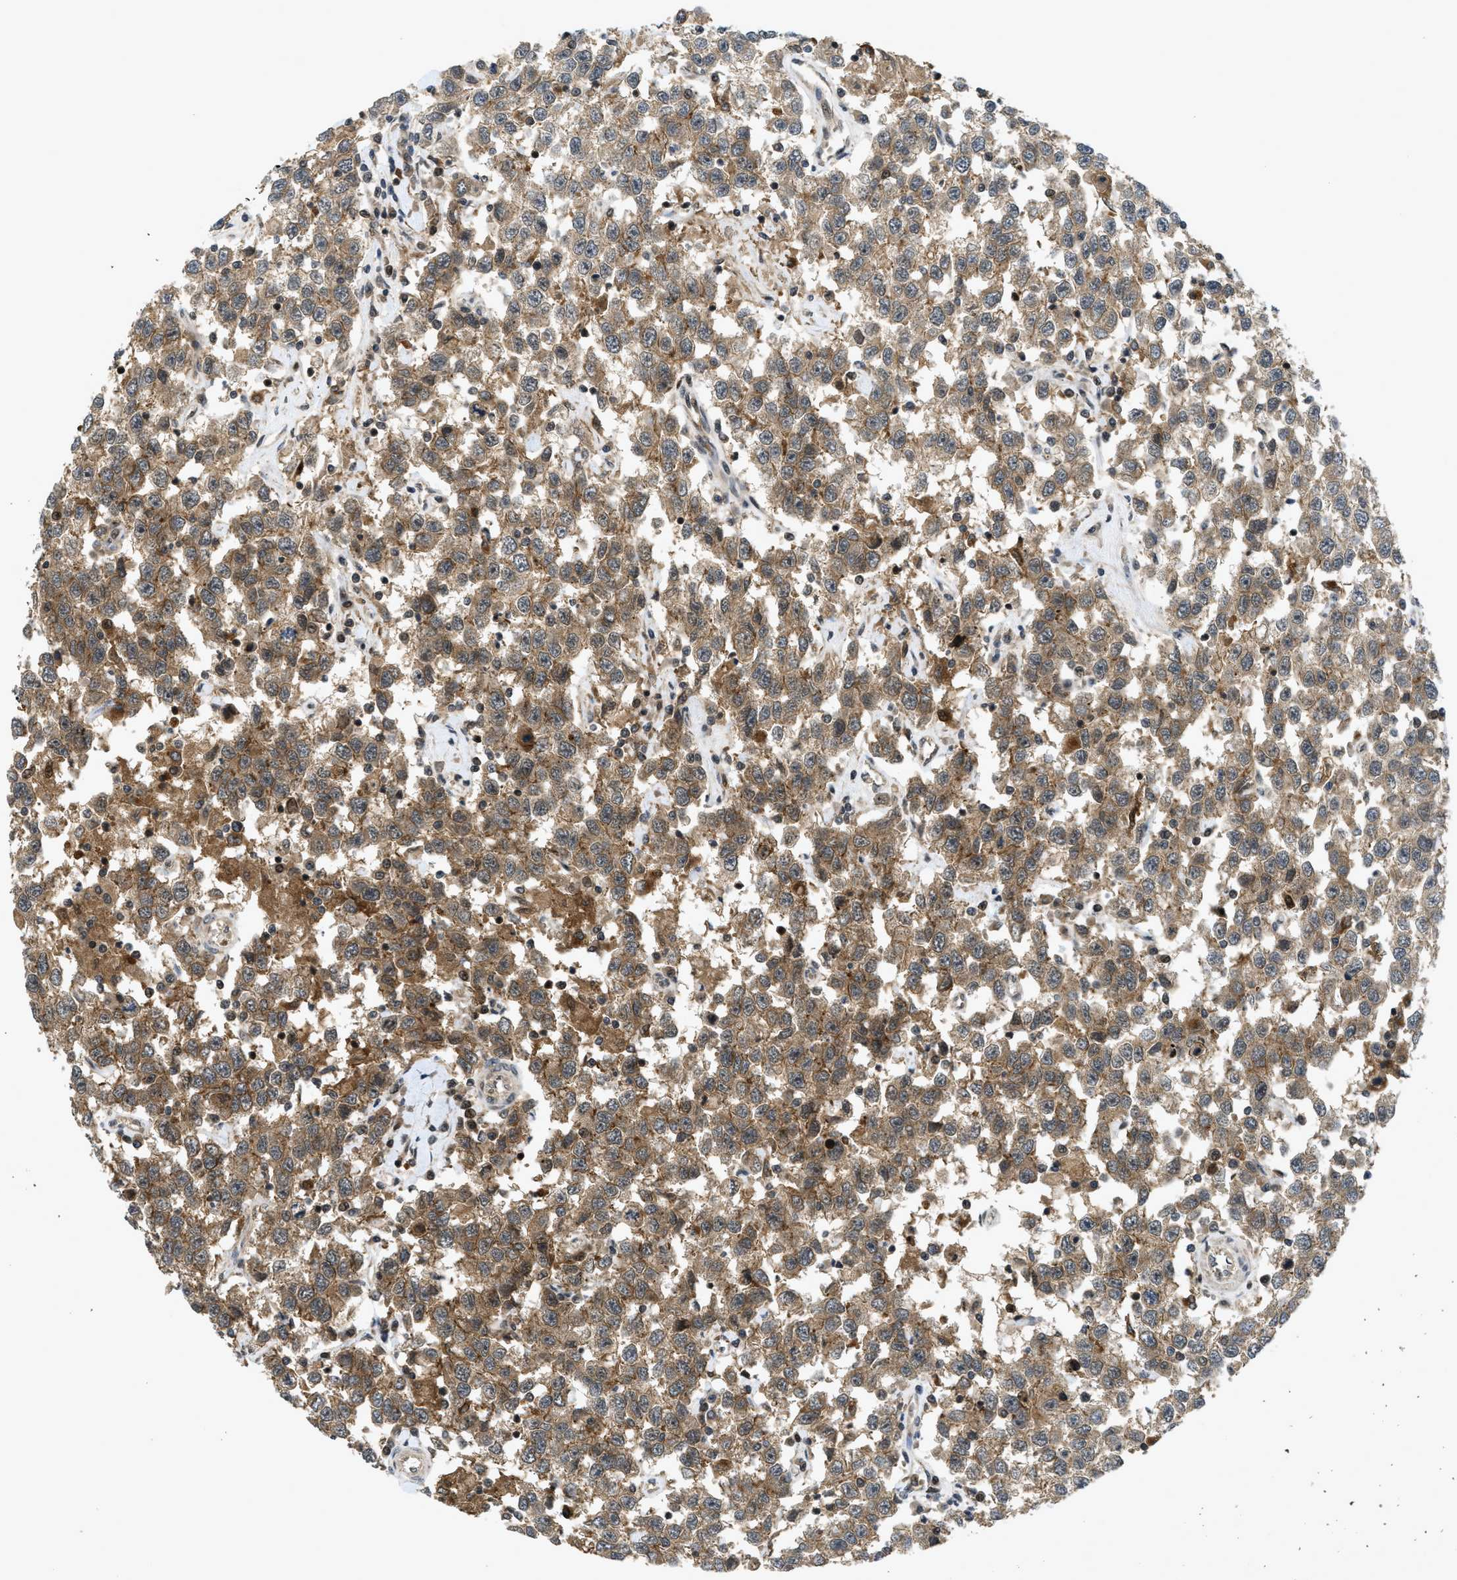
{"staining": {"intensity": "moderate", "quantity": ">75%", "location": "cytoplasmic/membranous"}, "tissue": "testis cancer", "cell_type": "Tumor cells", "image_type": "cancer", "snomed": [{"axis": "morphology", "description": "Seminoma, NOS"}, {"axis": "topography", "description": "Testis"}], "caption": "High-magnification brightfield microscopy of seminoma (testis) stained with DAB (brown) and counterstained with hematoxylin (blue). tumor cells exhibit moderate cytoplasmic/membranous positivity is present in approximately>75% of cells.", "gene": "DNAJC28", "patient": {"sex": "male", "age": 41}}